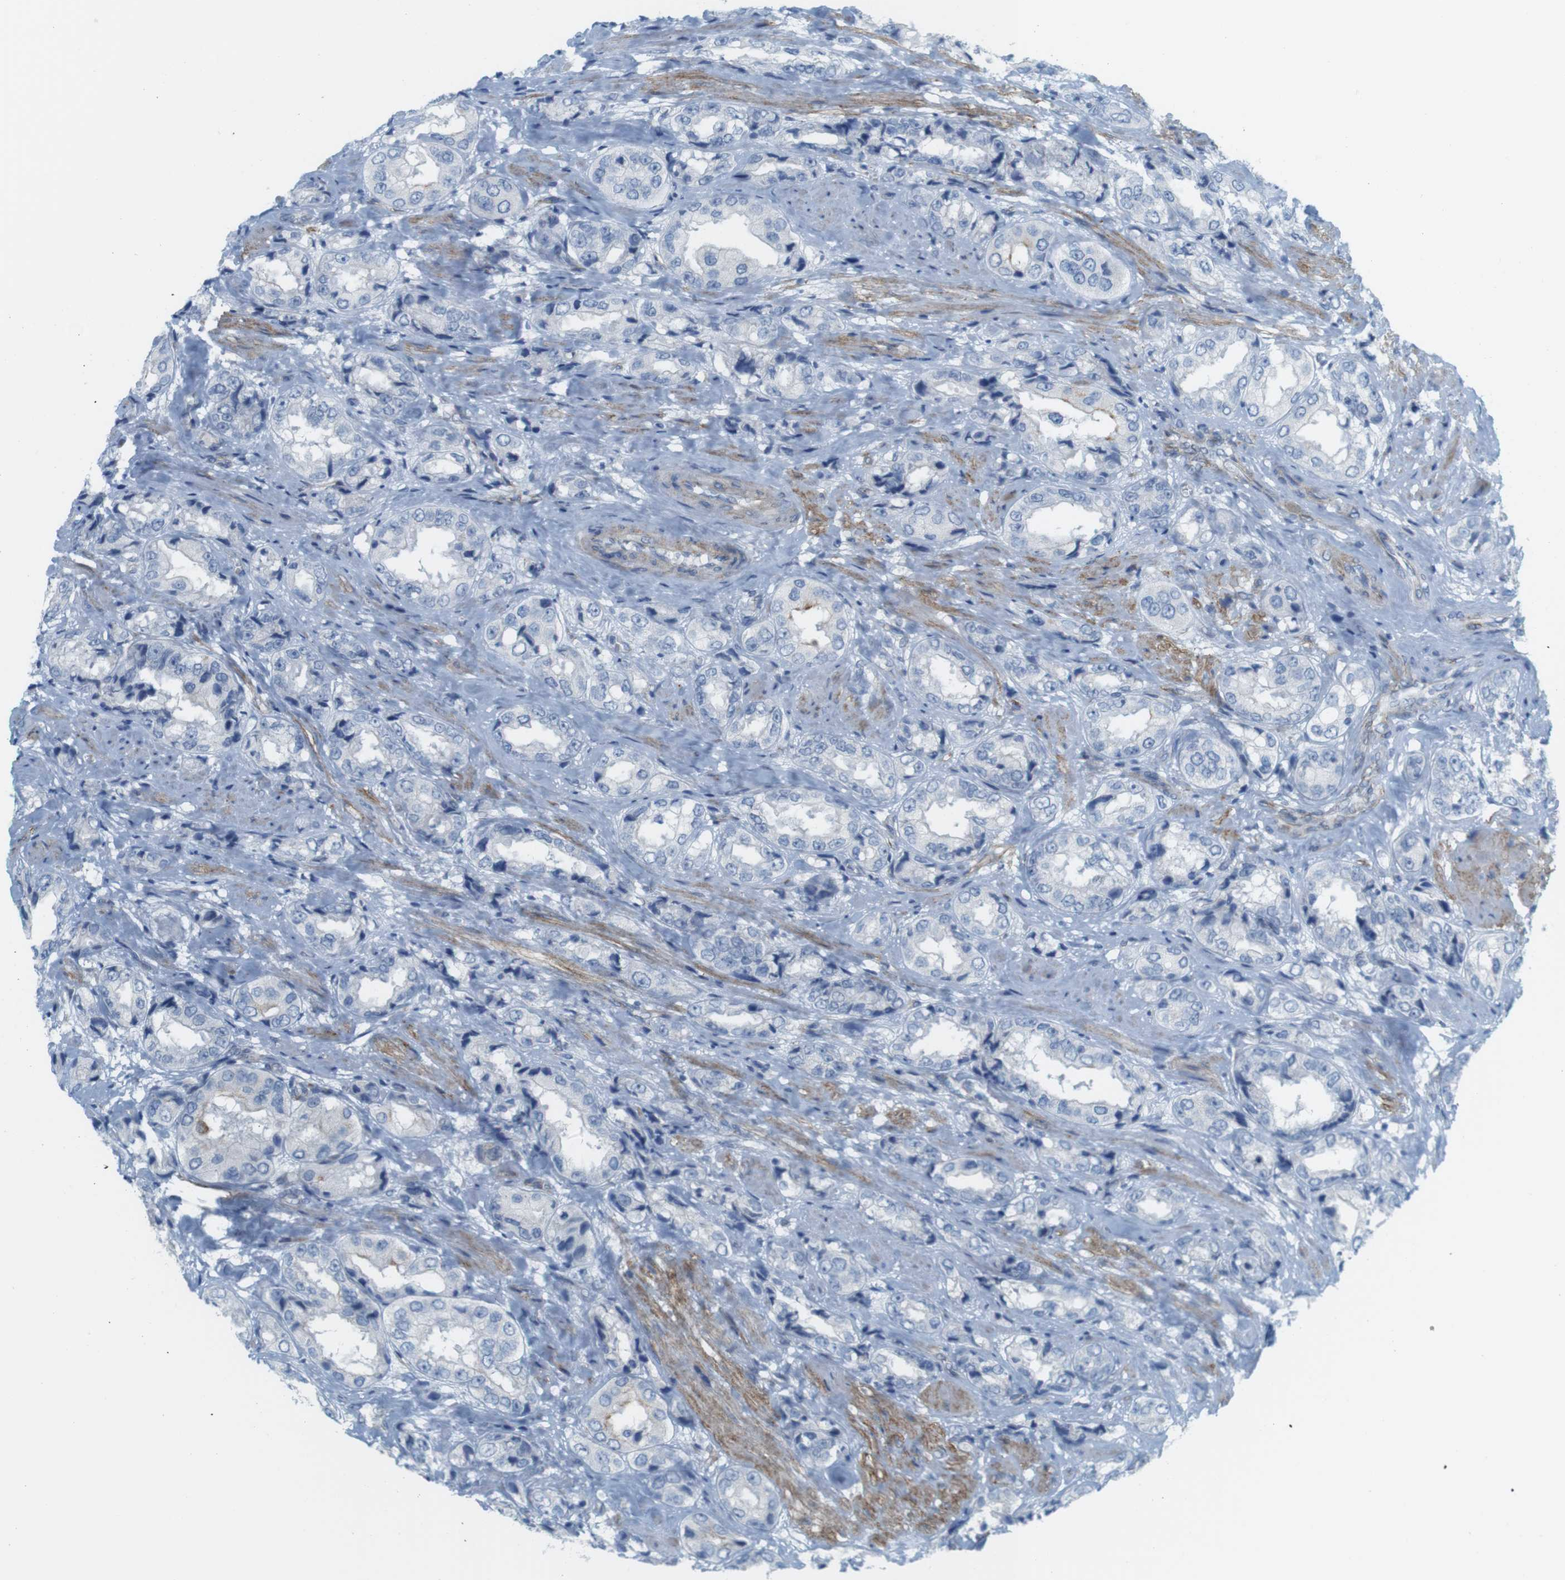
{"staining": {"intensity": "negative", "quantity": "none", "location": "none"}, "tissue": "prostate cancer", "cell_type": "Tumor cells", "image_type": "cancer", "snomed": [{"axis": "morphology", "description": "Adenocarcinoma, High grade"}, {"axis": "topography", "description": "Prostate"}], "caption": "DAB (3,3'-diaminobenzidine) immunohistochemical staining of human prostate cancer (adenocarcinoma (high-grade)) shows no significant expression in tumor cells.", "gene": "MYH9", "patient": {"sex": "male", "age": 61}}